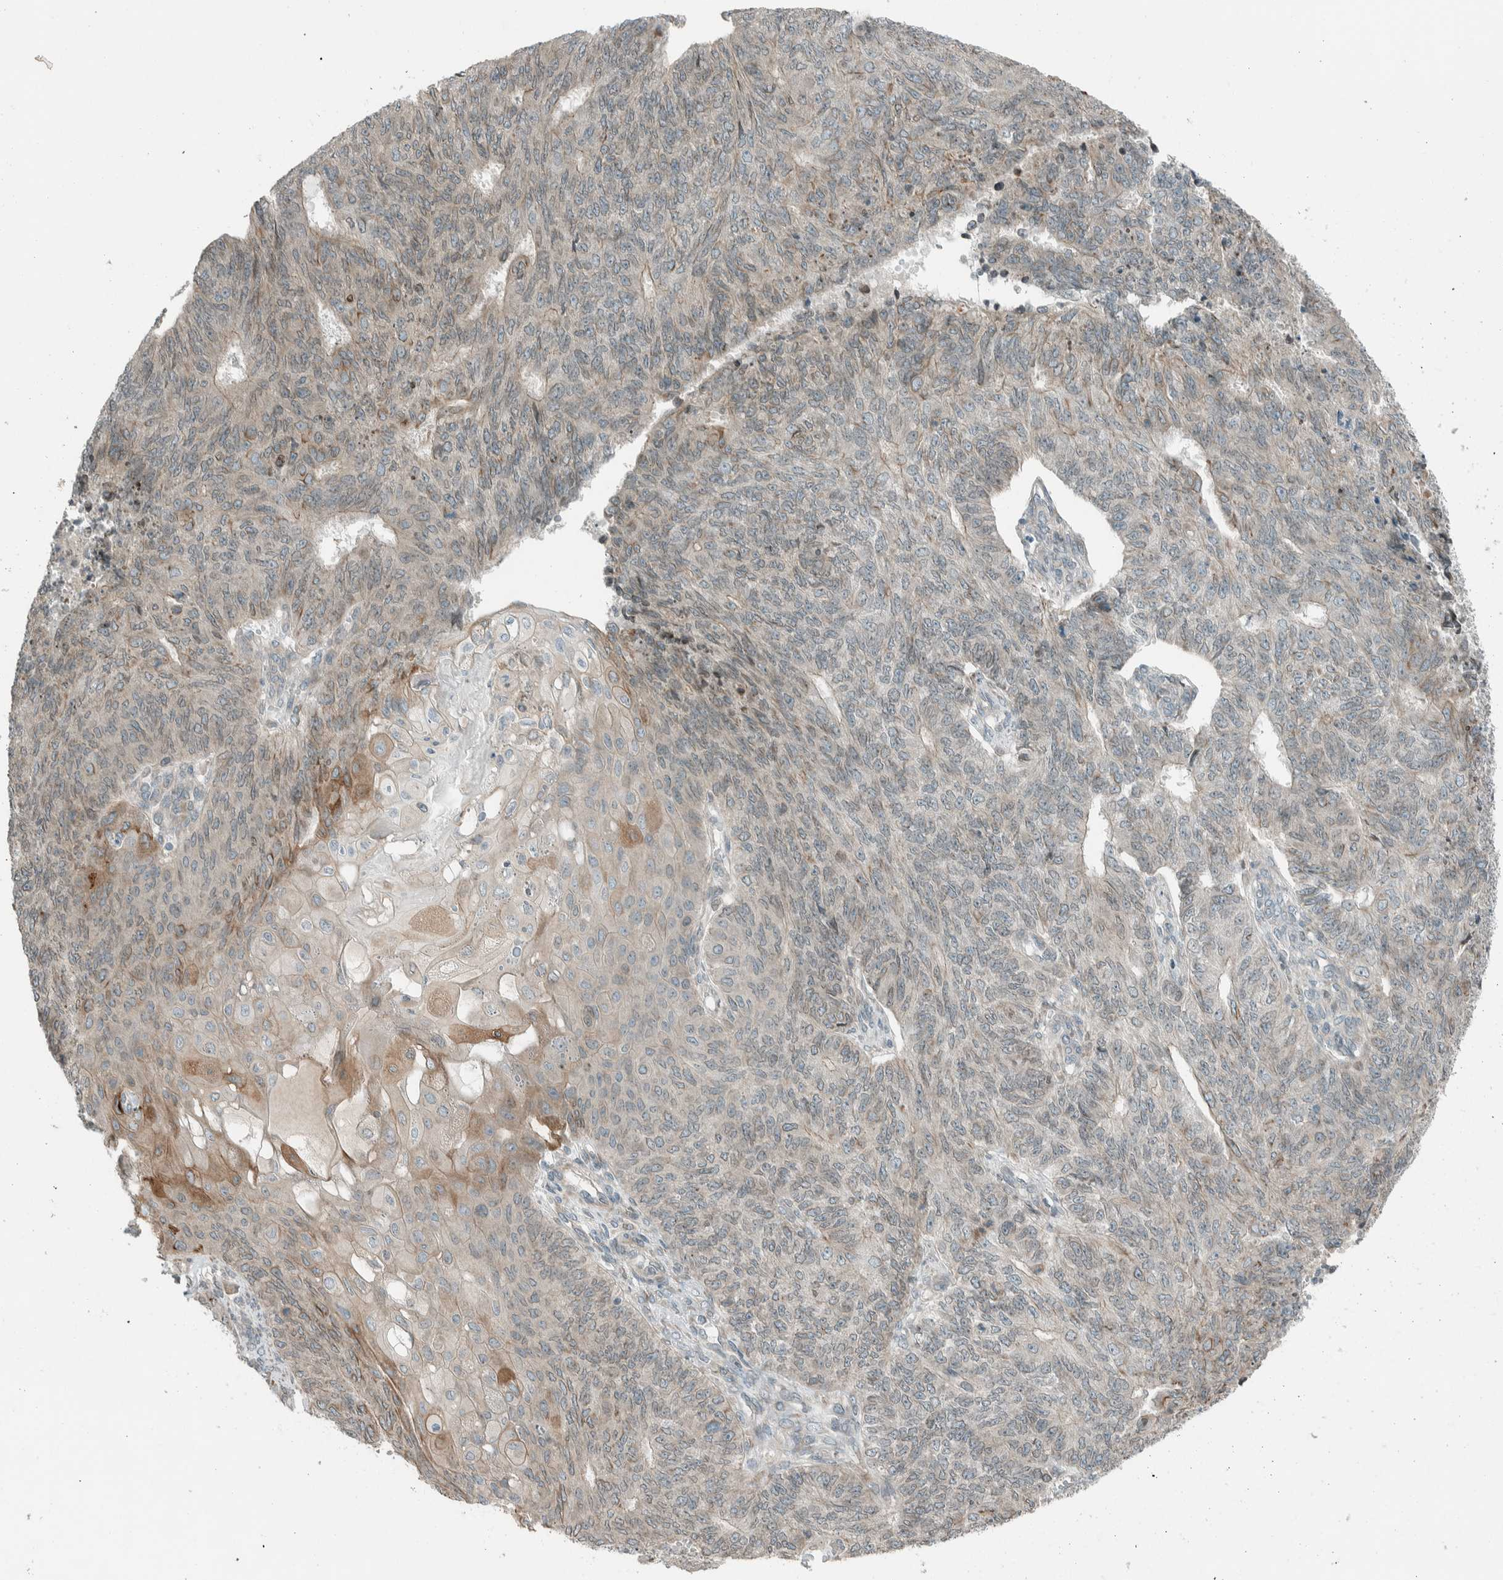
{"staining": {"intensity": "weak", "quantity": "<25%", "location": "cytoplasmic/membranous"}, "tissue": "endometrial cancer", "cell_type": "Tumor cells", "image_type": "cancer", "snomed": [{"axis": "morphology", "description": "Adenocarcinoma, NOS"}, {"axis": "topography", "description": "Endometrium"}], "caption": "Endometrial cancer was stained to show a protein in brown. There is no significant expression in tumor cells.", "gene": "SEL1L", "patient": {"sex": "female", "age": 32}}